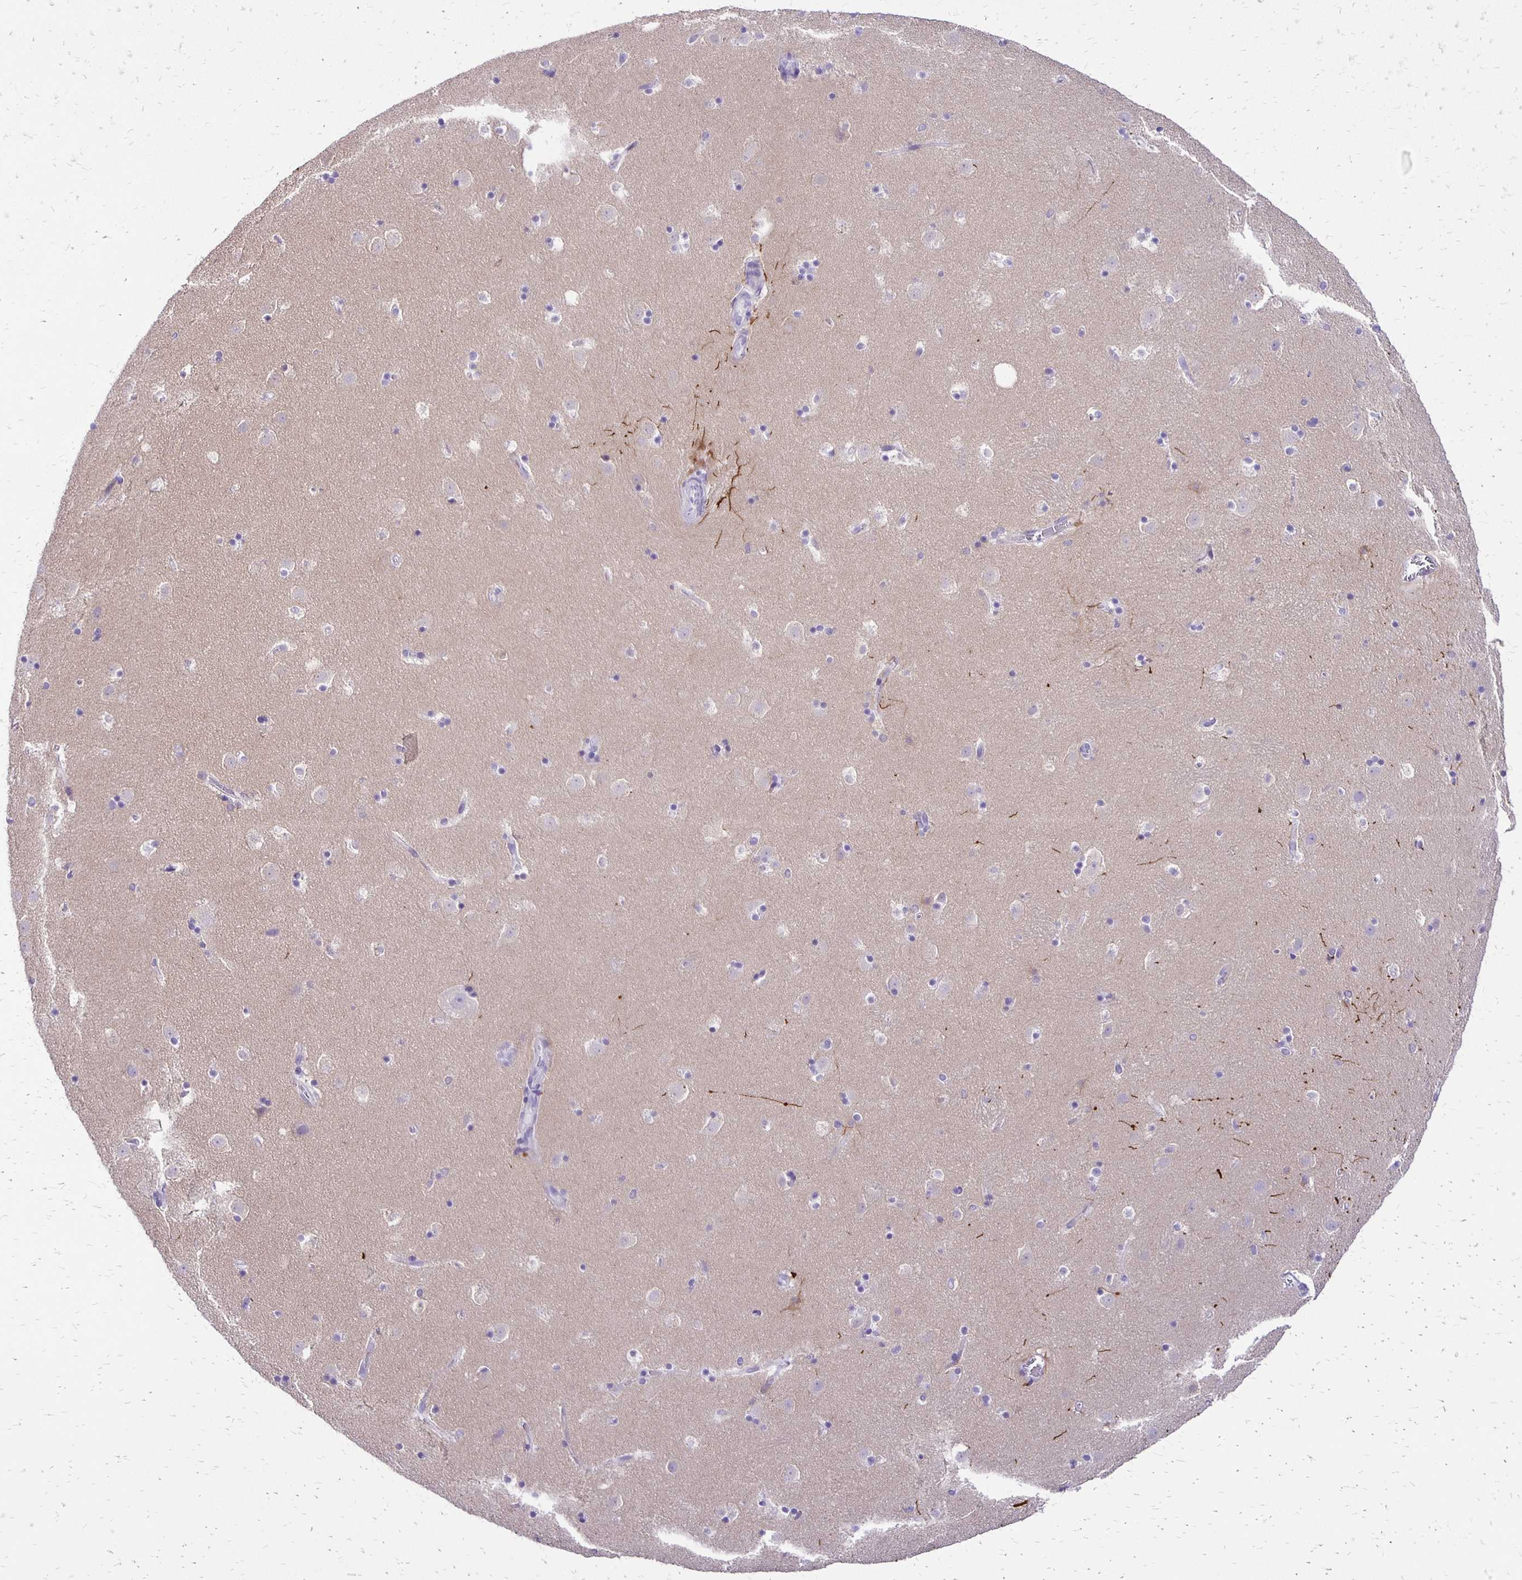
{"staining": {"intensity": "negative", "quantity": "none", "location": "none"}, "tissue": "caudate", "cell_type": "Glial cells", "image_type": "normal", "snomed": [{"axis": "morphology", "description": "Normal tissue, NOS"}, {"axis": "topography", "description": "Lateral ventricle wall"}], "caption": "An immunohistochemistry micrograph of normal caudate is shown. There is no staining in glial cells of caudate. (DAB (3,3'-diaminobenzidine) immunohistochemistry with hematoxylin counter stain).", "gene": "ANKRD45", "patient": {"sex": "male", "age": 37}}